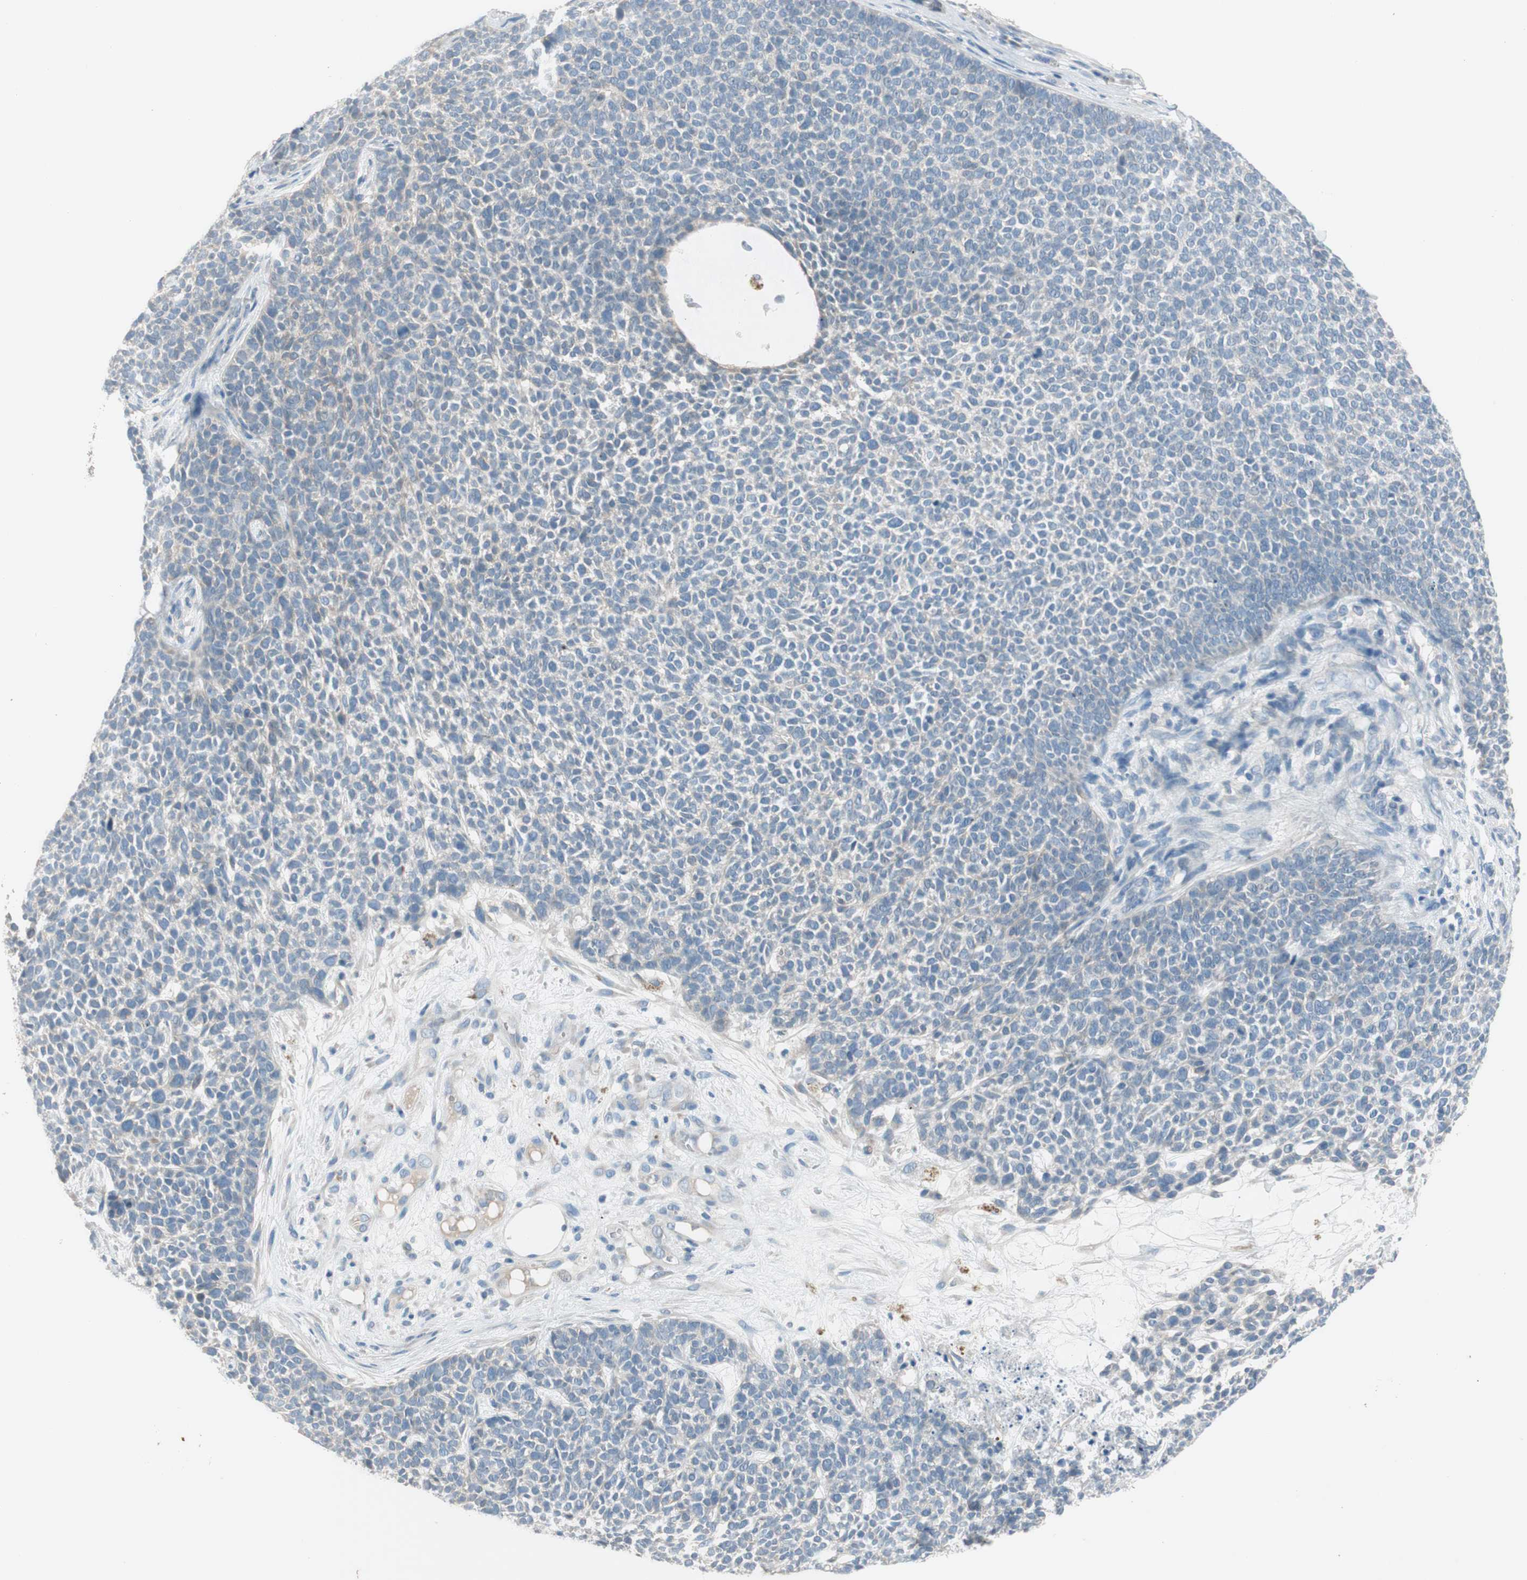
{"staining": {"intensity": "negative", "quantity": "none", "location": "none"}, "tissue": "skin cancer", "cell_type": "Tumor cells", "image_type": "cancer", "snomed": [{"axis": "morphology", "description": "Basal cell carcinoma"}, {"axis": "topography", "description": "Skin"}], "caption": "Skin cancer (basal cell carcinoma) stained for a protein using immunohistochemistry displays no positivity tumor cells.", "gene": "PRRG4", "patient": {"sex": "female", "age": 84}}